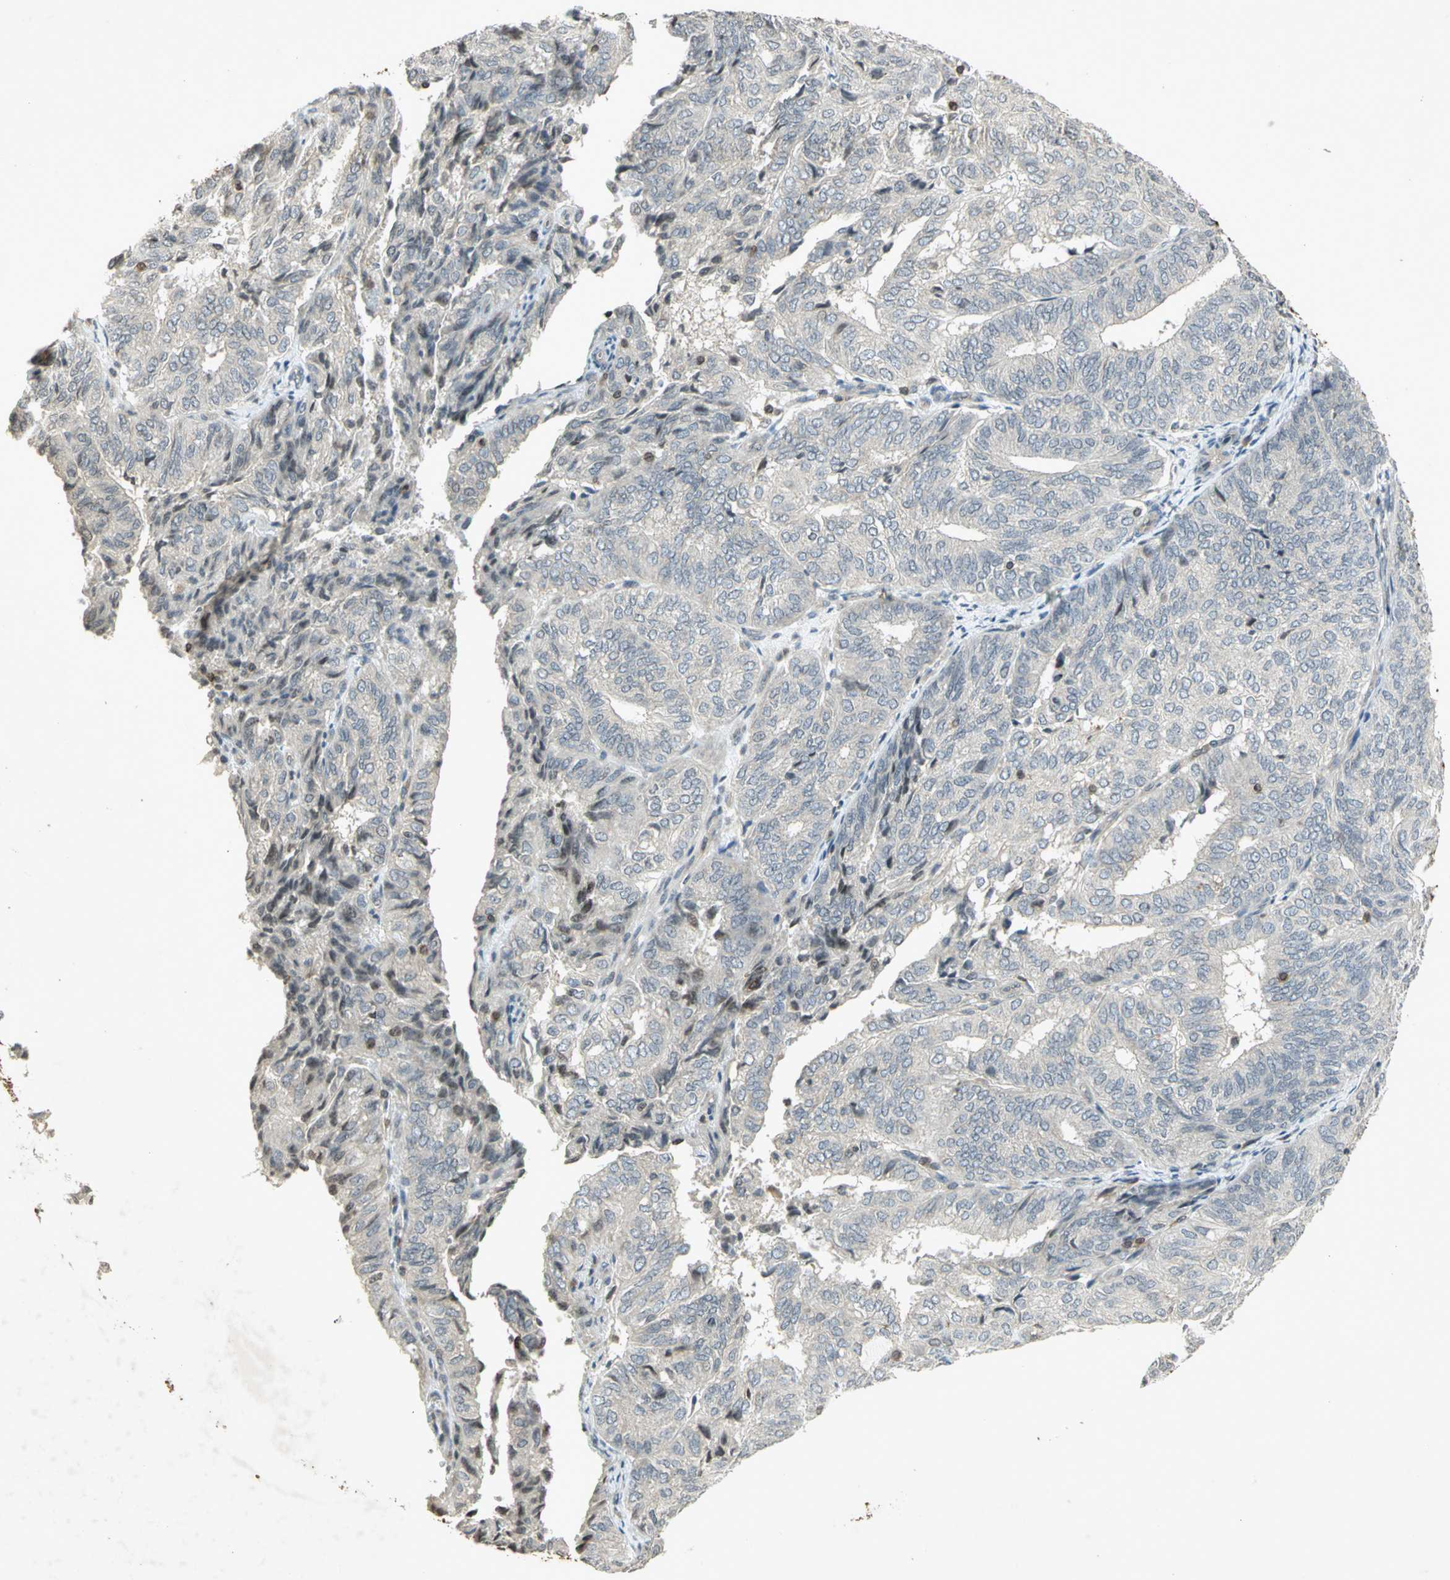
{"staining": {"intensity": "negative", "quantity": "none", "location": "none"}, "tissue": "endometrial cancer", "cell_type": "Tumor cells", "image_type": "cancer", "snomed": [{"axis": "morphology", "description": "Adenocarcinoma, NOS"}, {"axis": "topography", "description": "Uterus"}], "caption": "Immunohistochemistry (IHC) image of endometrial cancer (adenocarcinoma) stained for a protein (brown), which shows no staining in tumor cells. (DAB (3,3'-diaminobenzidine) IHC visualized using brightfield microscopy, high magnification).", "gene": "IL16", "patient": {"sex": "female", "age": 60}}